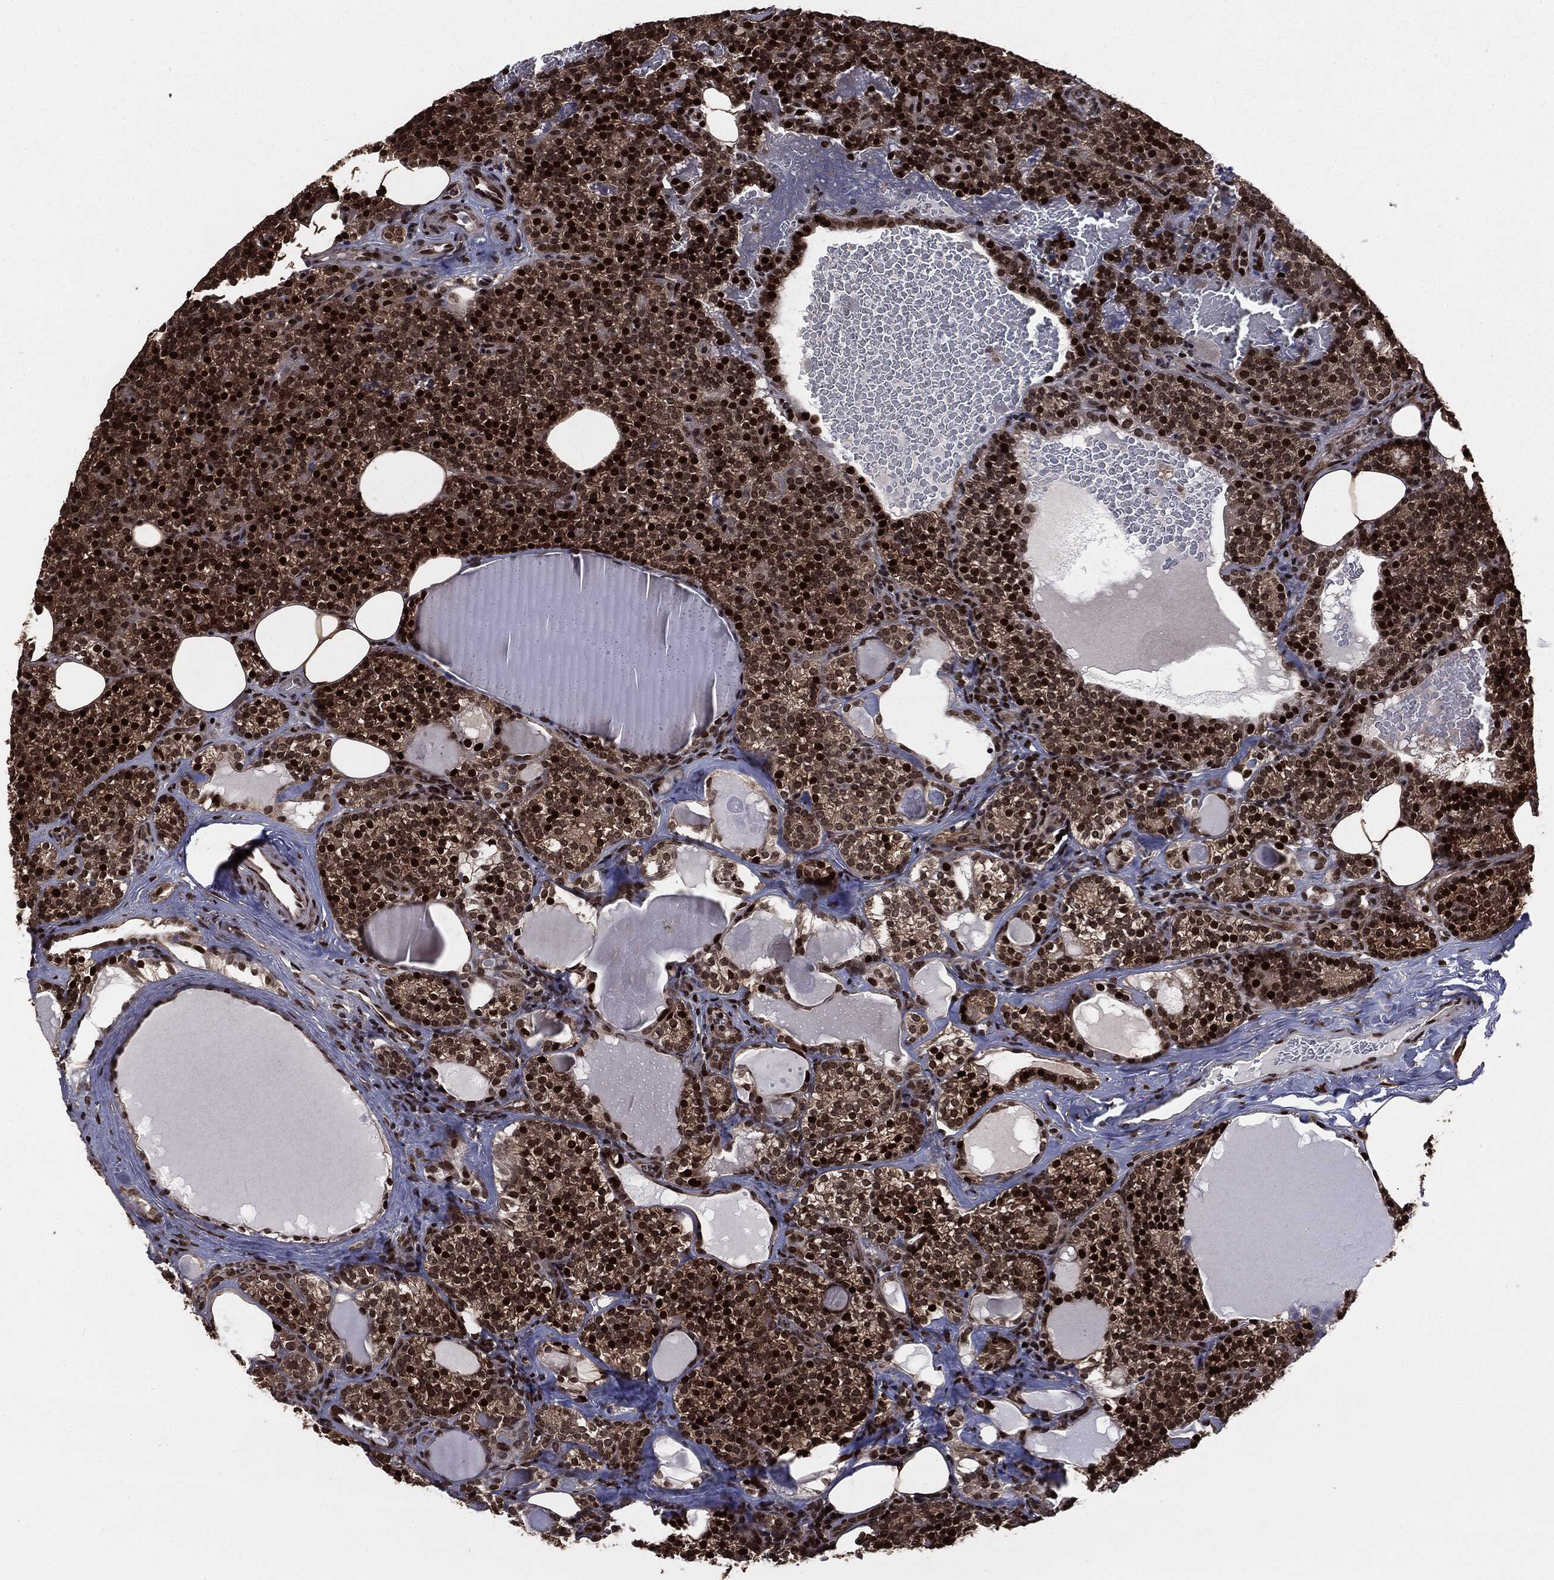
{"staining": {"intensity": "strong", "quantity": ">75%", "location": "nuclear"}, "tissue": "parathyroid gland", "cell_type": "Glandular cells", "image_type": "normal", "snomed": [{"axis": "morphology", "description": "Normal tissue, NOS"}, {"axis": "topography", "description": "Parathyroid gland"}], "caption": "The immunohistochemical stain shows strong nuclear expression in glandular cells of unremarkable parathyroid gland. Nuclei are stained in blue.", "gene": "DVL2", "patient": {"sex": "female", "age": 63}}